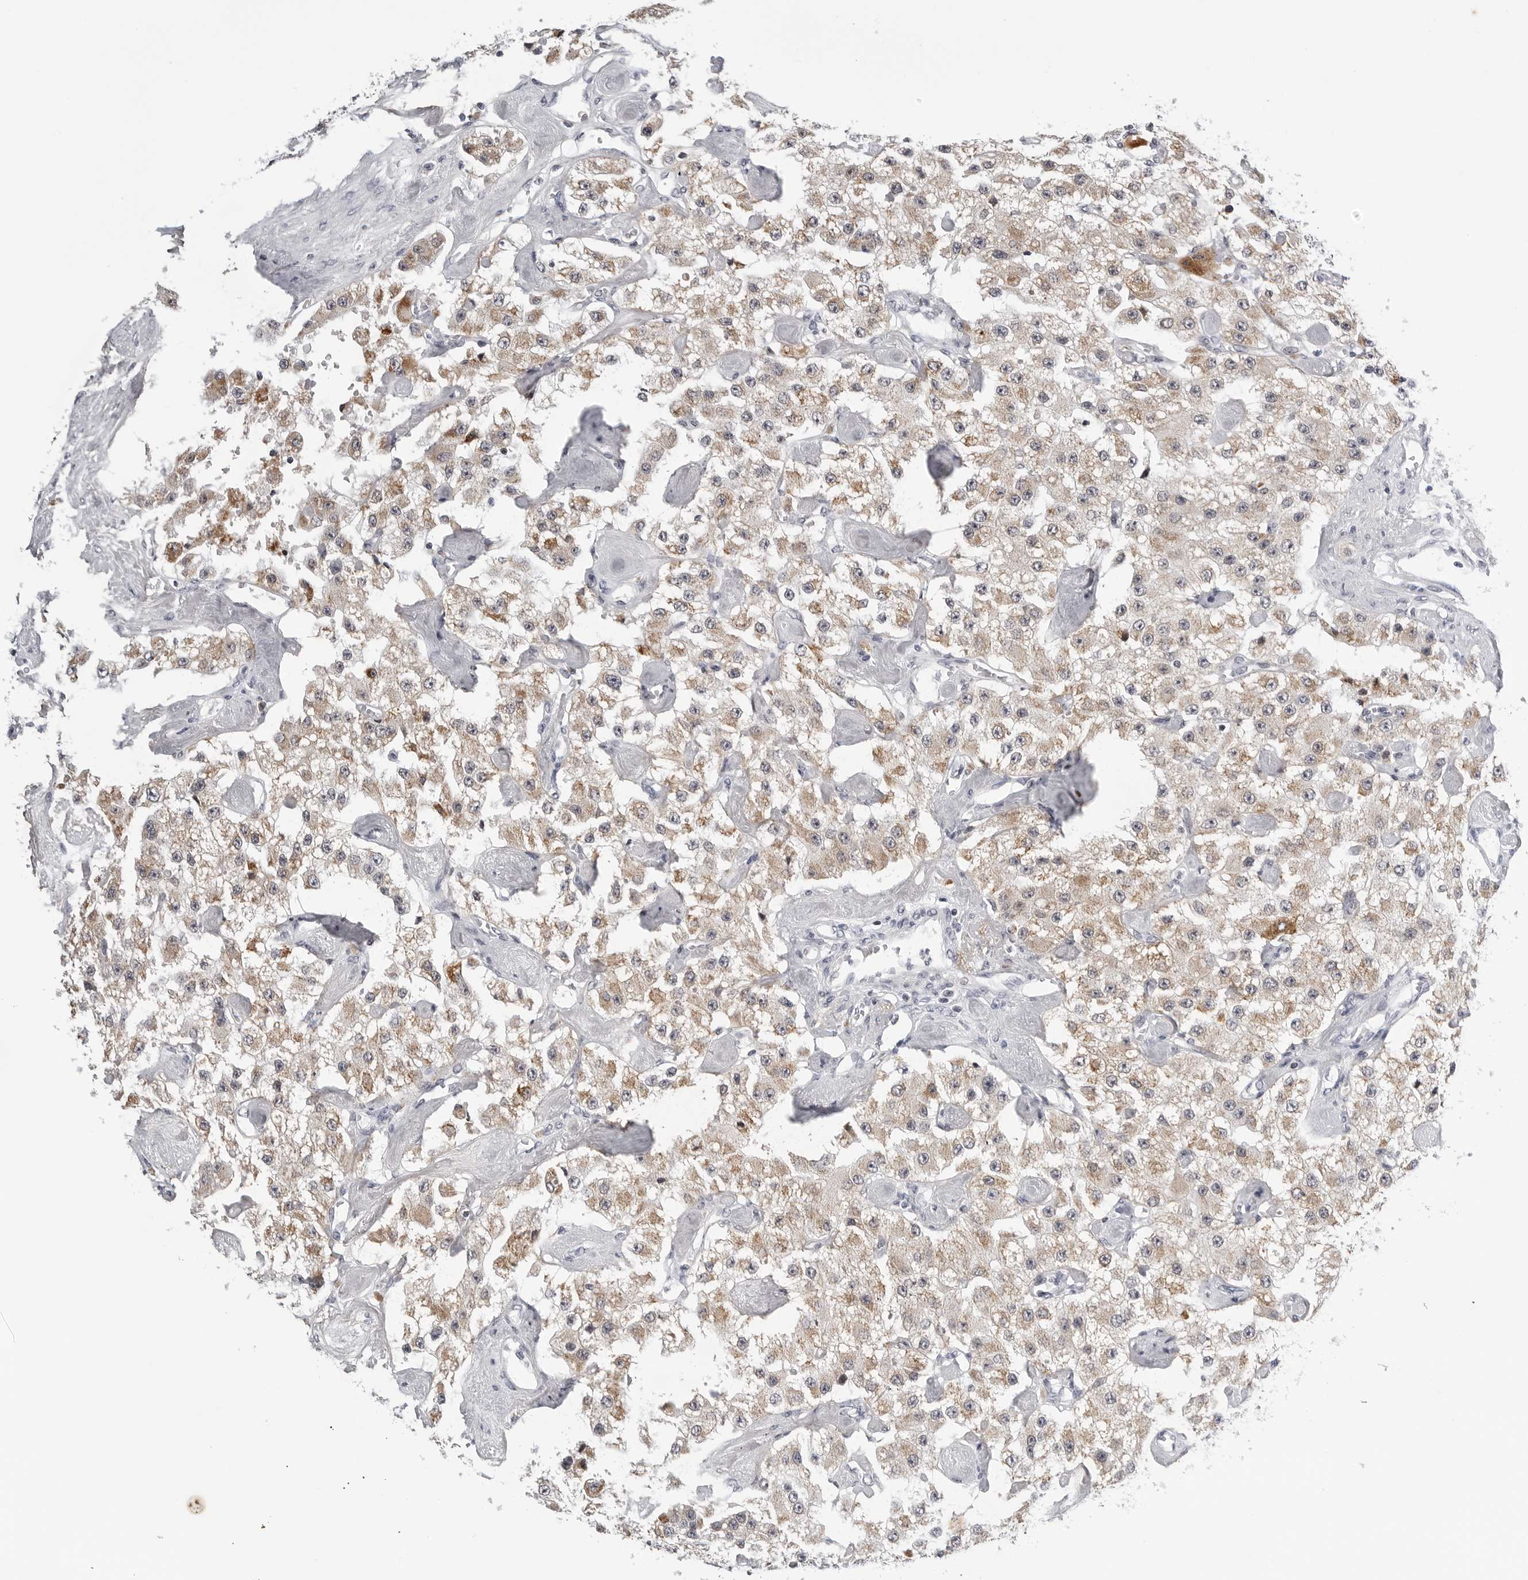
{"staining": {"intensity": "weak", "quantity": ">75%", "location": "cytoplasmic/membranous"}, "tissue": "carcinoid", "cell_type": "Tumor cells", "image_type": "cancer", "snomed": [{"axis": "morphology", "description": "Carcinoid, malignant, NOS"}, {"axis": "topography", "description": "Pancreas"}], "caption": "Weak cytoplasmic/membranous expression is seen in approximately >75% of tumor cells in carcinoid. The staining was performed using DAB (3,3'-diaminobenzidine), with brown indicating positive protein expression. Nuclei are stained blue with hematoxylin.", "gene": "CDK20", "patient": {"sex": "male", "age": 41}}